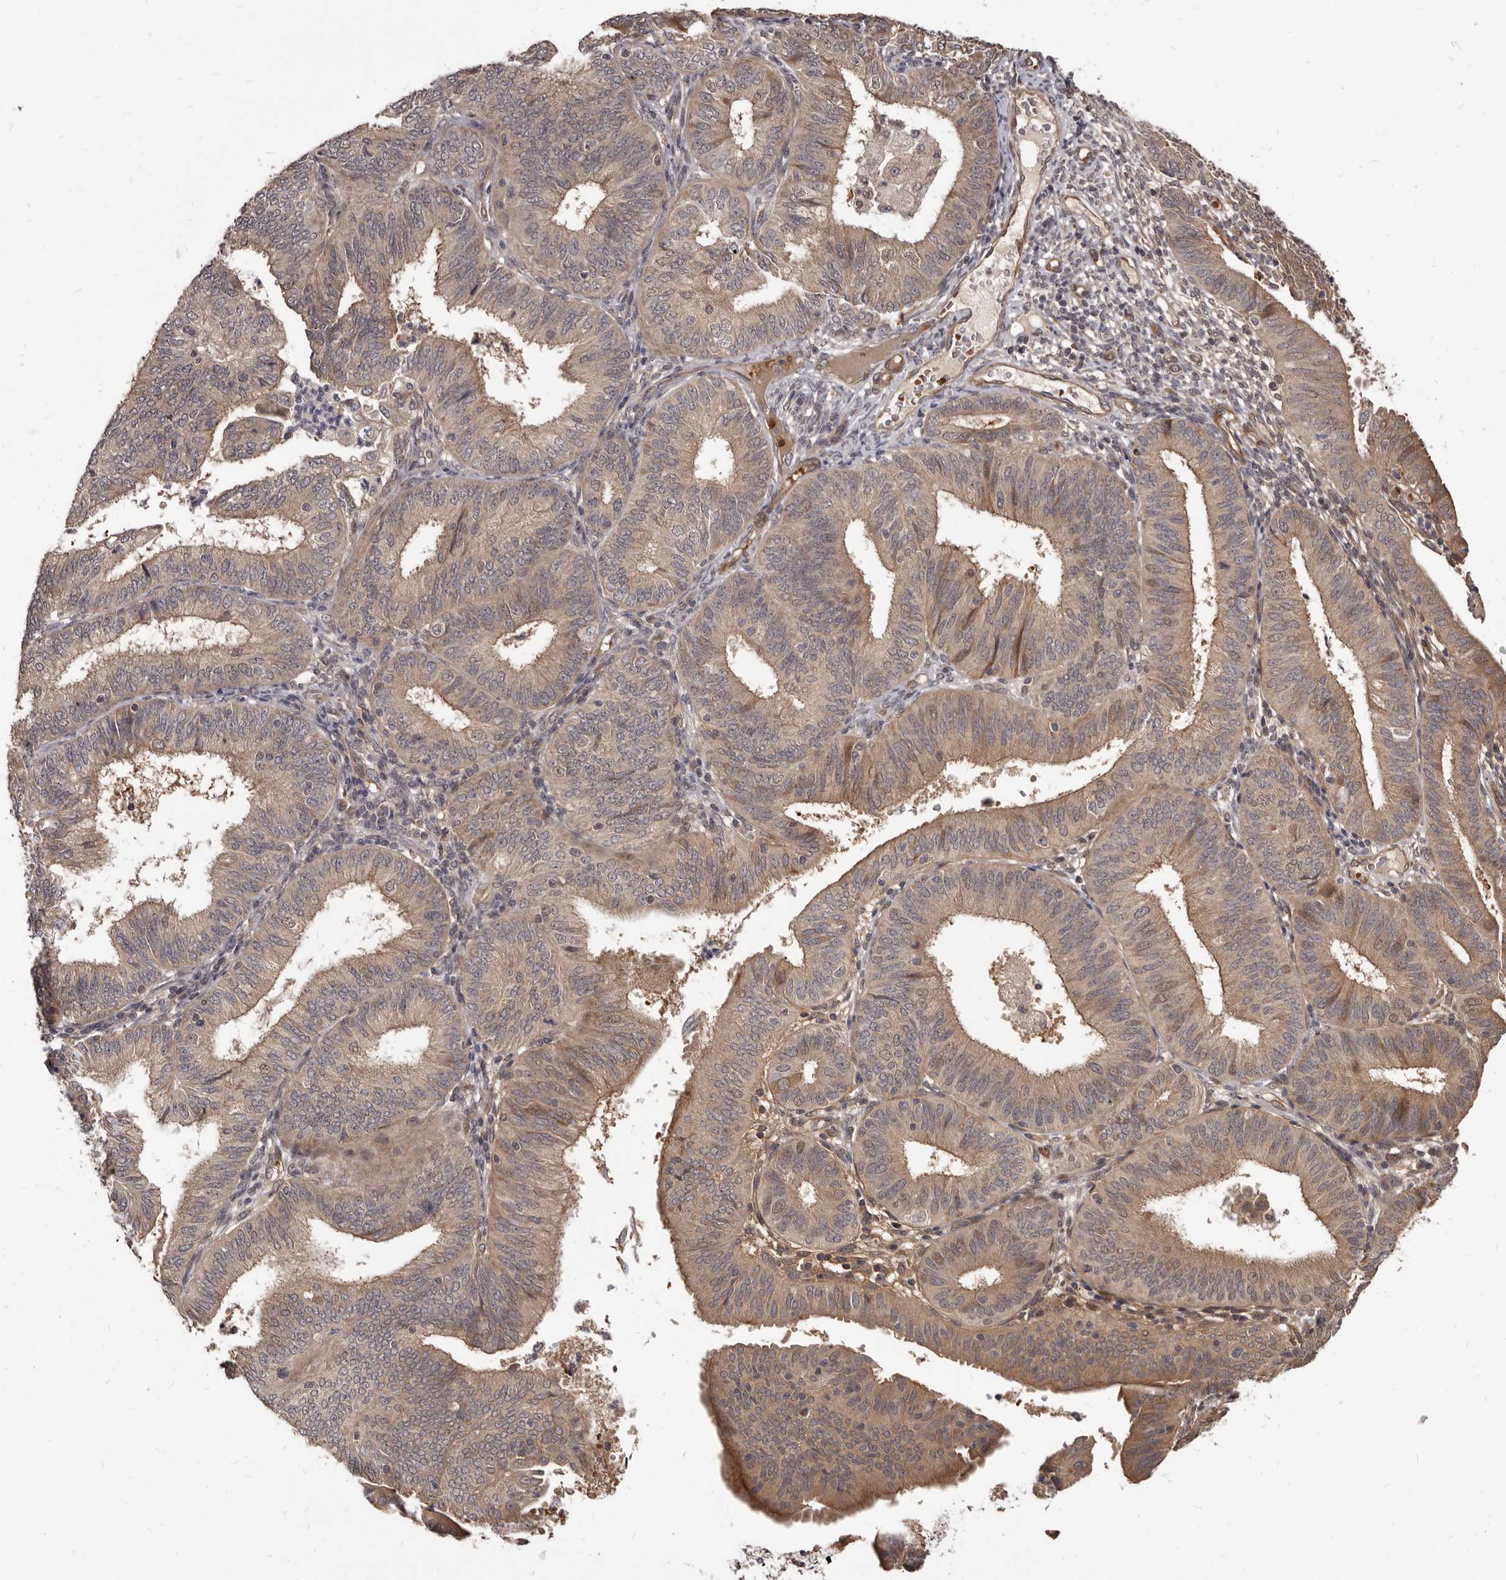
{"staining": {"intensity": "weak", "quantity": ">75%", "location": "cytoplasmic/membranous"}, "tissue": "endometrial cancer", "cell_type": "Tumor cells", "image_type": "cancer", "snomed": [{"axis": "morphology", "description": "Adenocarcinoma, NOS"}, {"axis": "topography", "description": "Endometrium"}], "caption": "The photomicrograph demonstrates immunohistochemical staining of adenocarcinoma (endometrial). There is weak cytoplasmic/membranous expression is identified in approximately >75% of tumor cells.", "gene": "GABPB2", "patient": {"sex": "female", "age": 51}}